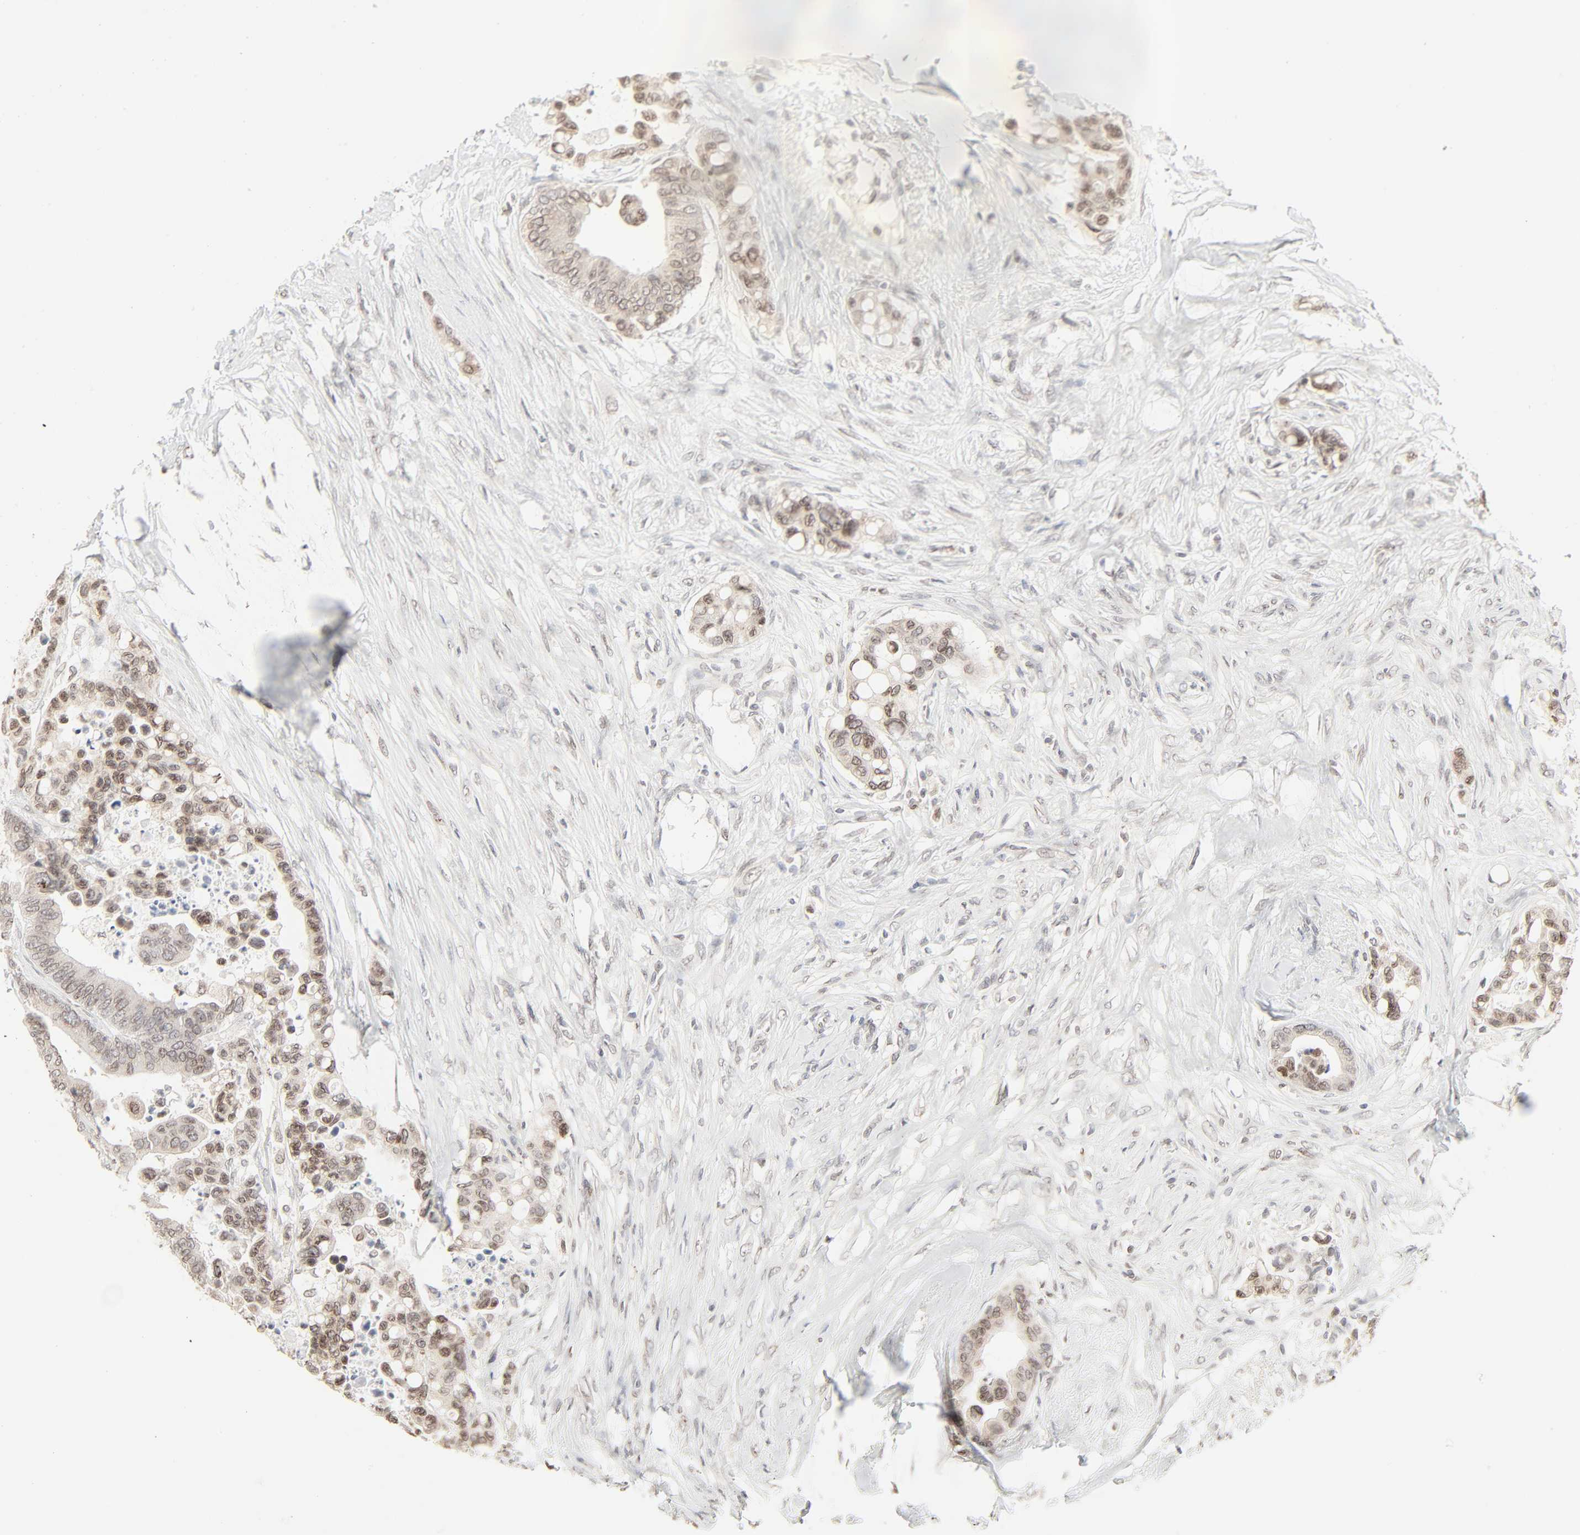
{"staining": {"intensity": "weak", "quantity": "25%-75%", "location": "cytoplasmic/membranous,nuclear"}, "tissue": "colorectal cancer", "cell_type": "Tumor cells", "image_type": "cancer", "snomed": [{"axis": "morphology", "description": "Adenocarcinoma, NOS"}, {"axis": "topography", "description": "Colon"}], "caption": "Tumor cells exhibit low levels of weak cytoplasmic/membranous and nuclear expression in about 25%-75% of cells in colorectal cancer. (Stains: DAB in brown, nuclei in blue, Microscopy: brightfield microscopy at high magnification).", "gene": "MAD1L1", "patient": {"sex": "male", "age": 82}}